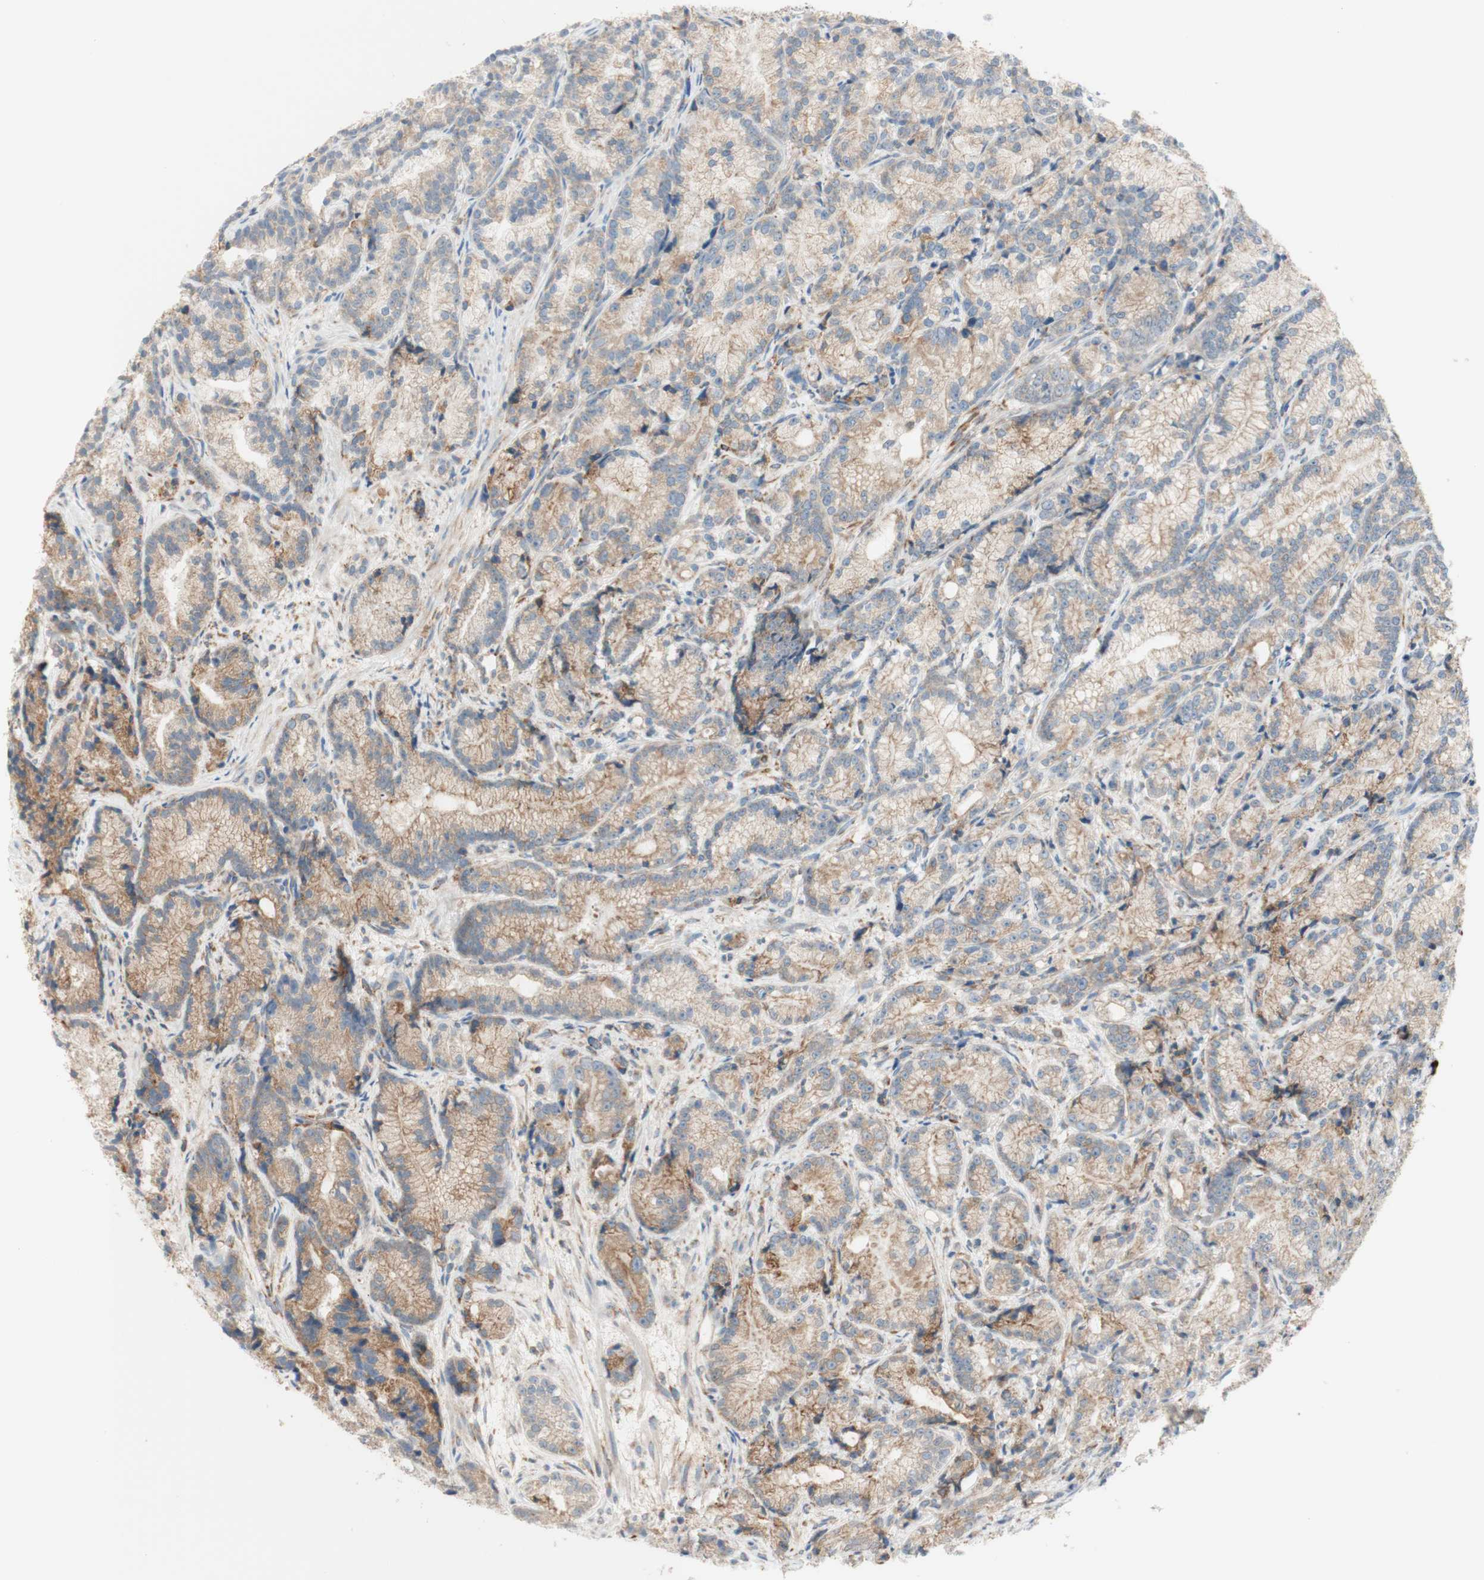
{"staining": {"intensity": "weak", "quantity": ">75%", "location": "cytoplasmic/membranous"}, "tissue": "prostate cancer", "cell_type": "Tumor cells", "image_type": "cancer", "snomed": [{"axis": "morphology", "description": "Adenocarcinoma, Low grade"}, {"axis": "topography", "description": "Prostate"}], "caption": "Prostate cancer (adenocarcinoma (low-grade)) stained with a brown dye reveals weak cytoplasmic/membranous positive staining in approximately >75% of tumor cells.", "gene": "MANF", "patient": {"sex": "male", "age": 89}}